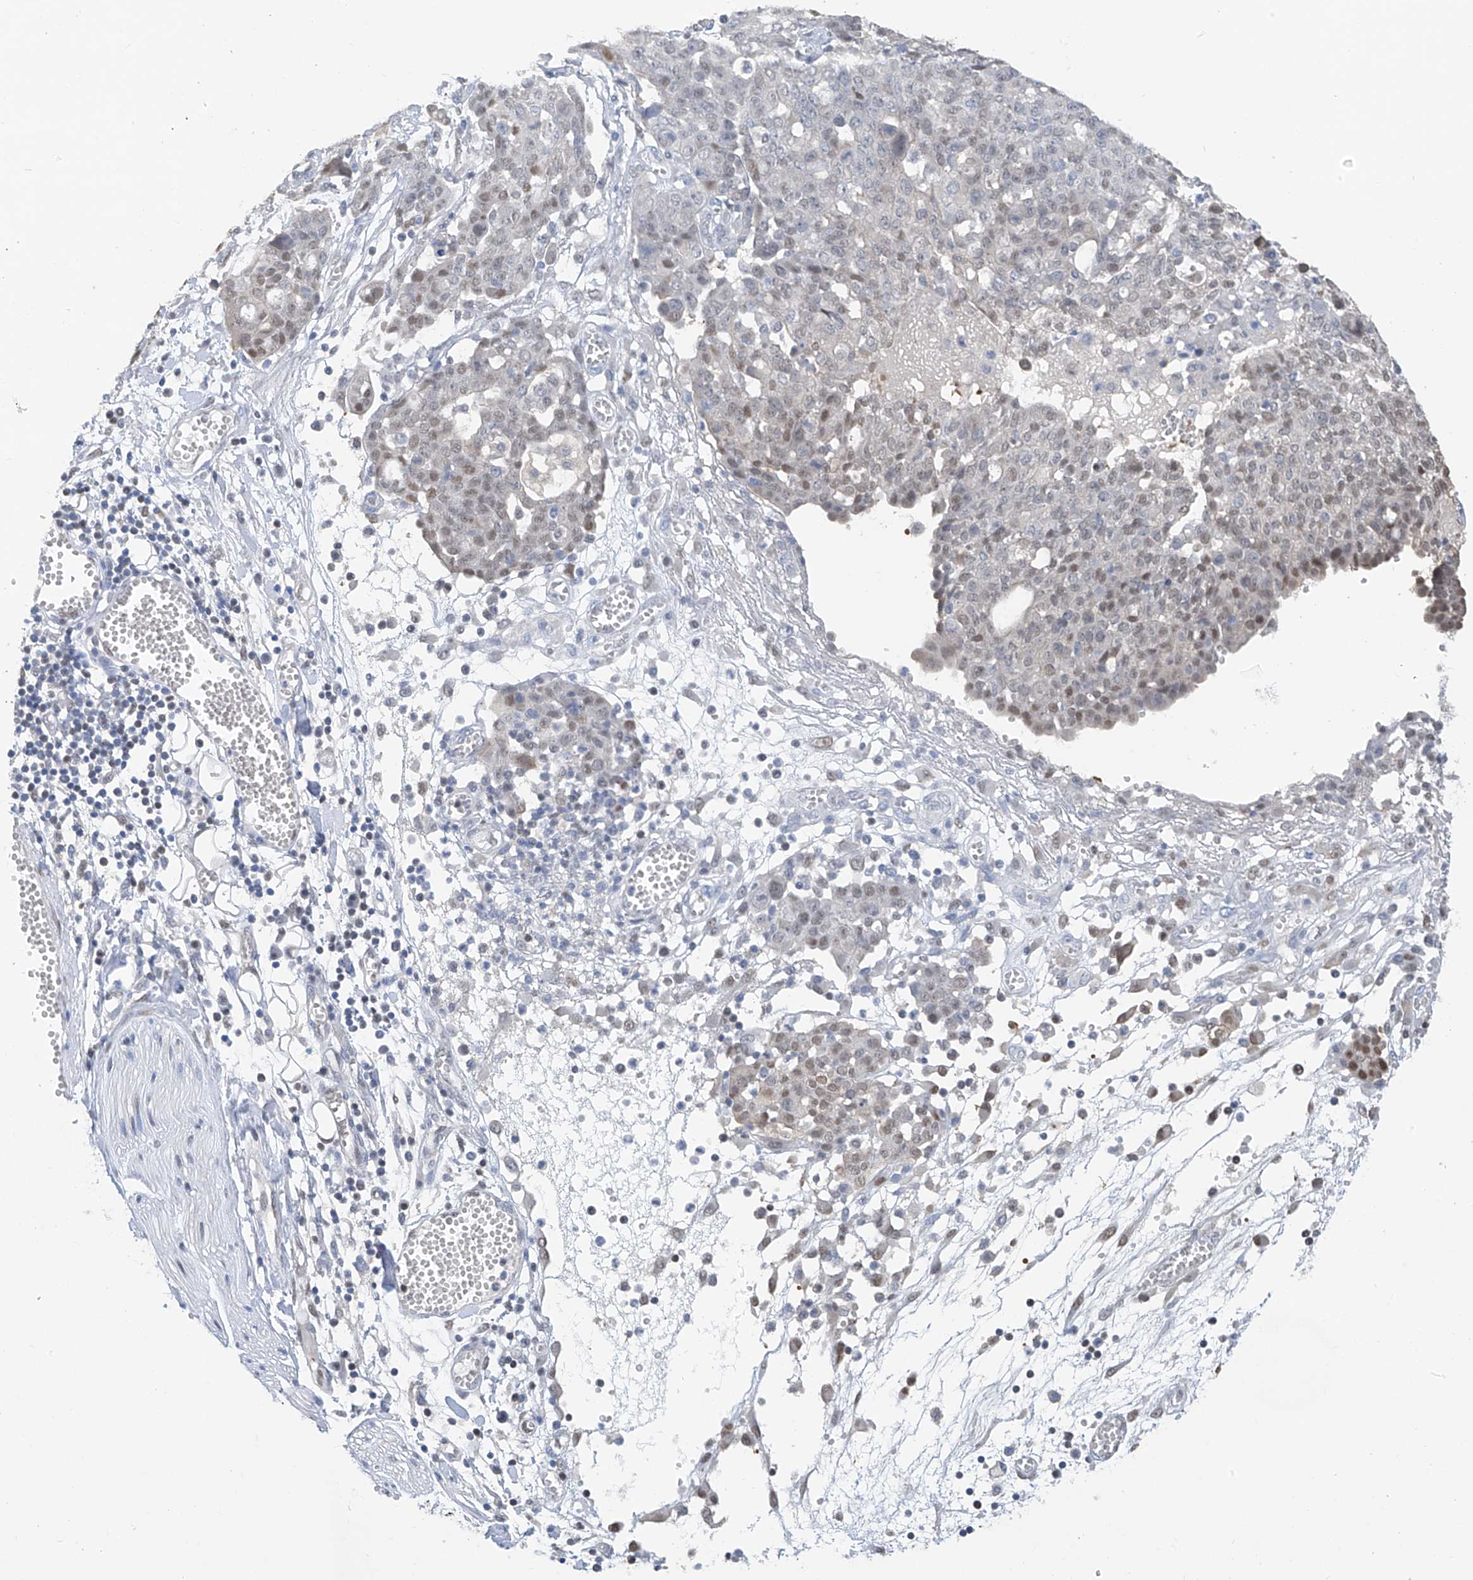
{"staining": {"intensity": "weak", "quantity": "<25%", "location": "nuclear"}, "tissue": "ovarian cancer", "cell_type": "Tumor cells", "image_type": "cancer", "snomed": [{"axis": "morphology", "description": "Cystadenocarcinoma, serous, NOS"}, {"axis": "topography", "description": "Soft tissue"}, {"axis": "topography", "description": "Ovary"}], "caption": "This is a micrograph of immunohistochemistry staining of ovarian serous cystadenocarcinoma, which shows no staining in tumor cells. Brightfield microscopy of immunohistochemistry stained with DAB (brown) and hematoxylin (blue), captured at high magnification.", "gene": "PMM1", "patient": {"sex": "female", "age": 57}}